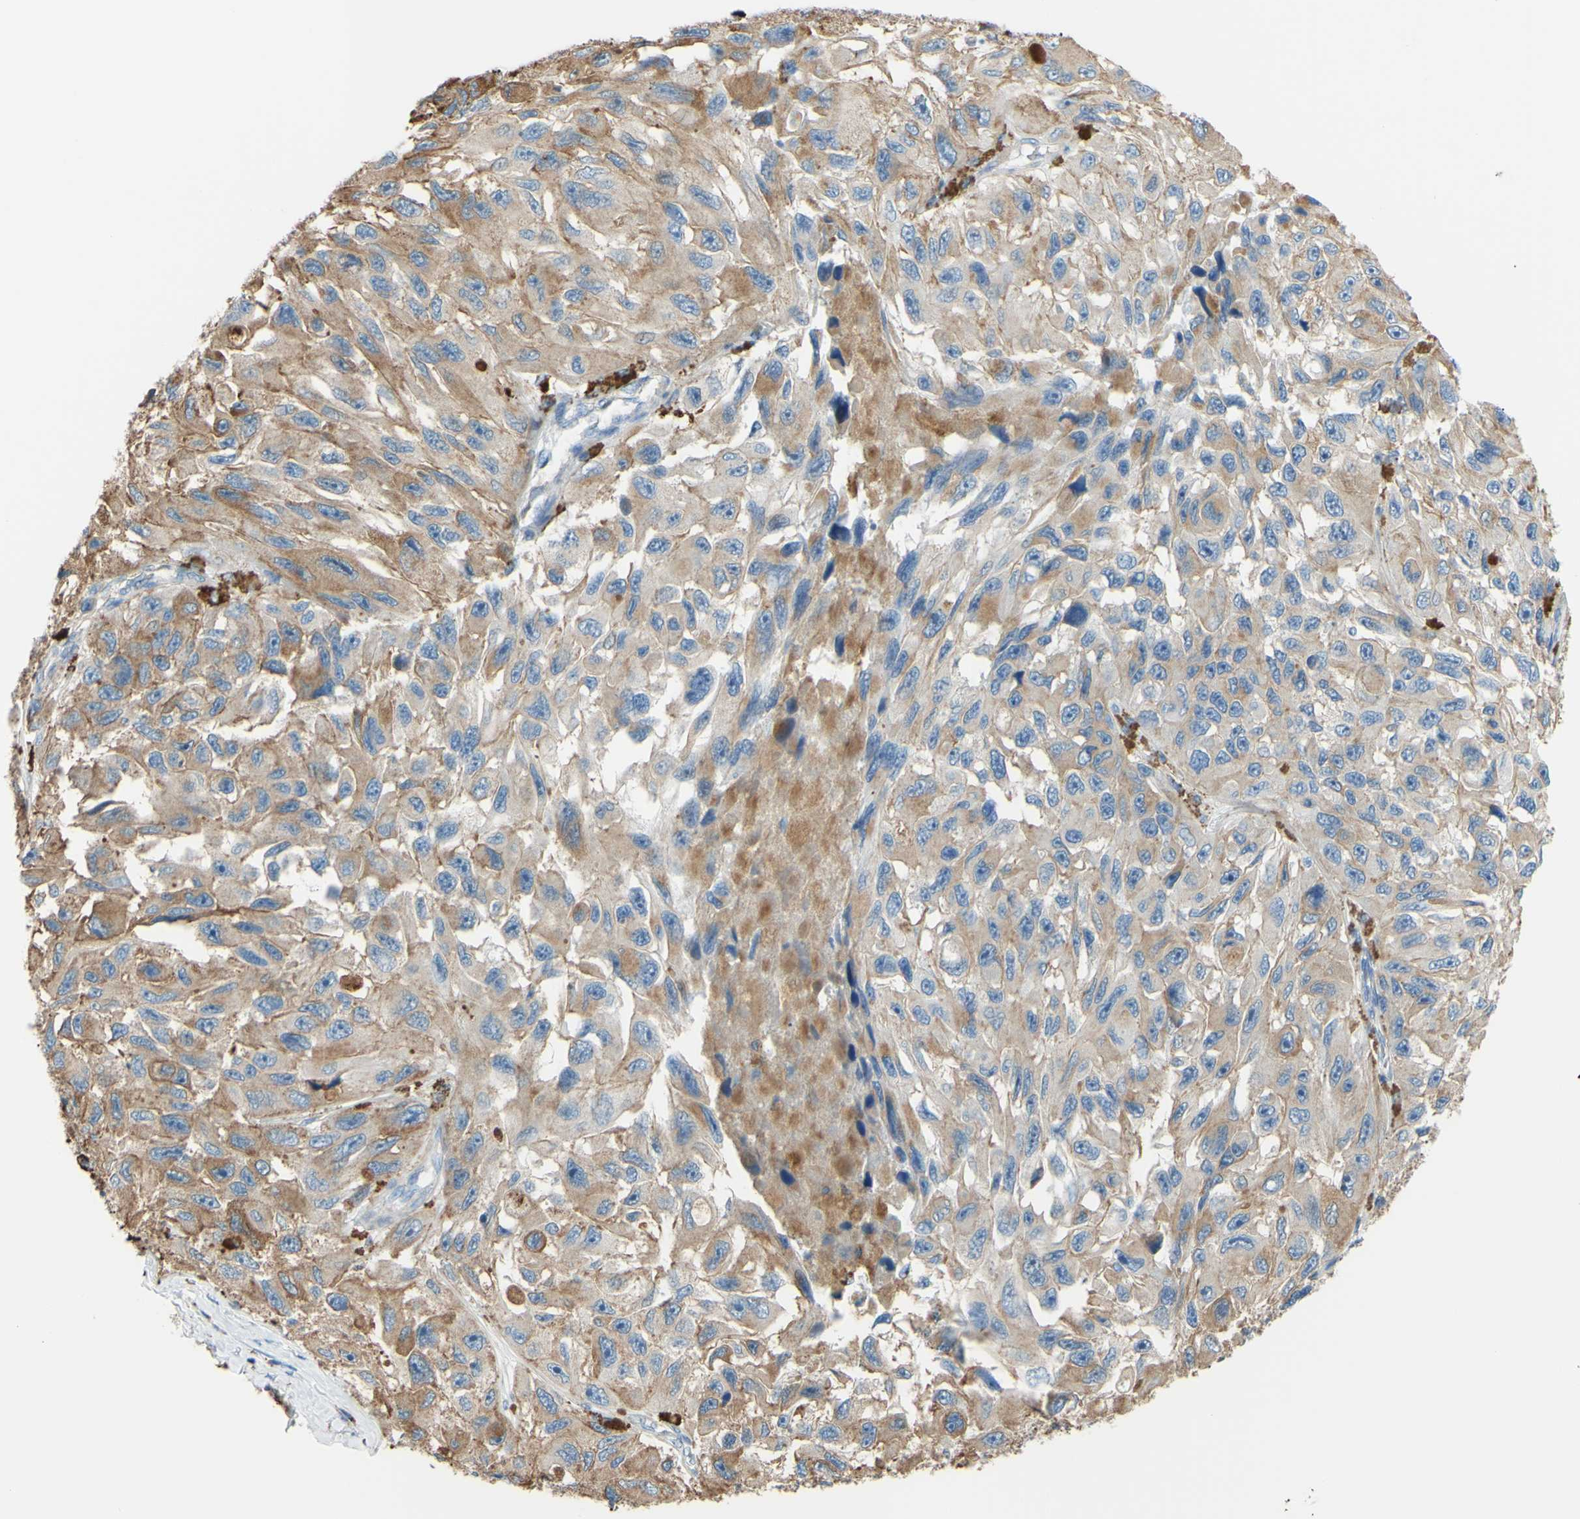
{"staining": {"intensity": "moderate", "quantity": ">75%", "location": "cytoplasmic/membranous"}, "tissue": "melanoma", "cell_type": "Tumor cells", "image_type": "cancer", "snomed": [{"axis": "morphology", "description": "Malignant melanoma, NOS"}, {"axis": "topography", "description": "Skin"}], "caption": "This is an image of IHC staining of melanoma, which shows moderate expression in the cytoplasmic/membranous of tumor cells.", "gene": "CTSD", "patient": {"sex": "female", "age": 73}}